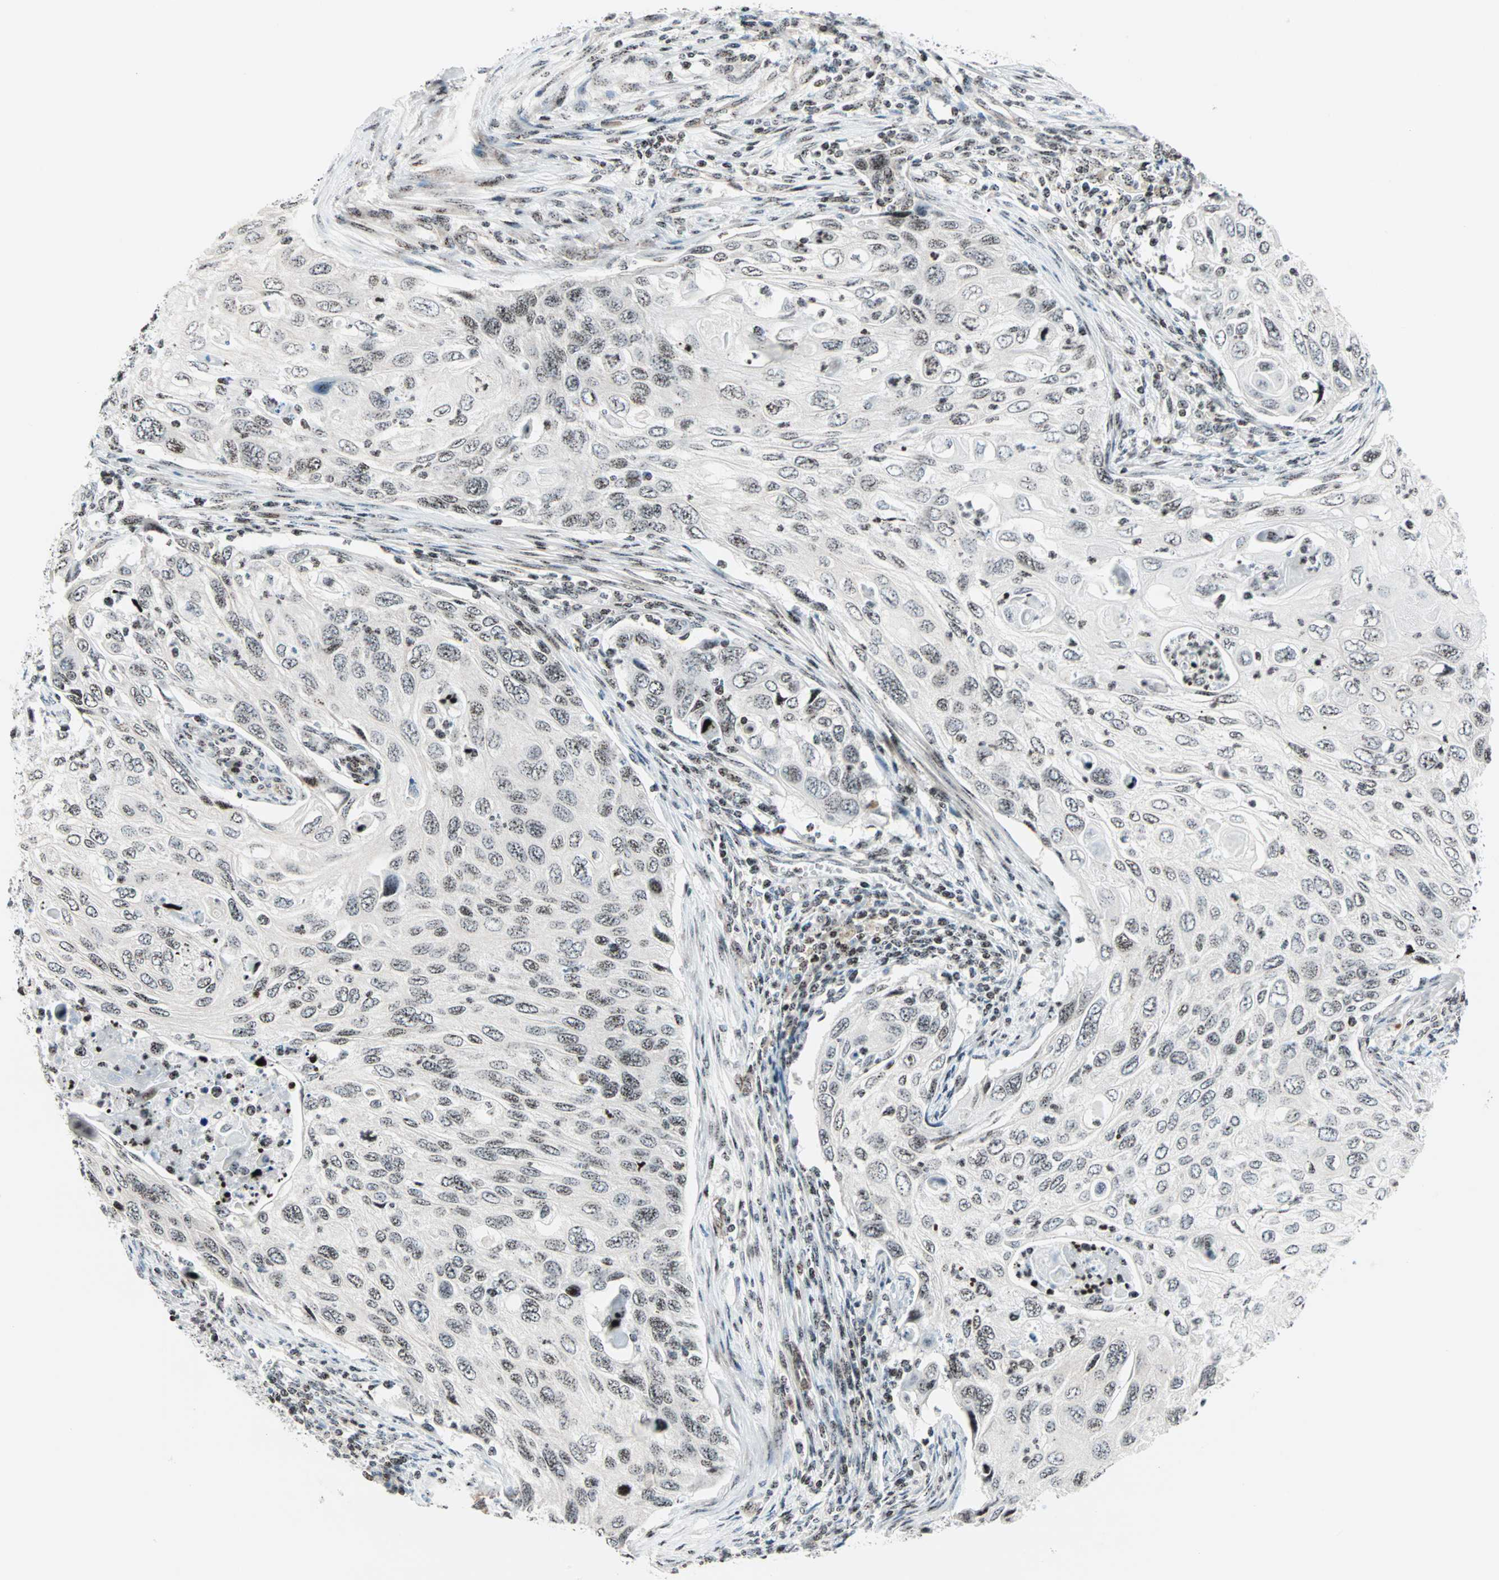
{"staining": {"intensity": "weak", "quantity": ">75%", "location": "nuclear"}, "tissue": "cervical cancer", "cell_type": "Tumor cells", "image_type": "cancer", "snomed": [{"axis": "morphology", "description": "Squamous cell carcinoma, NOS"}, {"axis": "topography", "description": "Cervix"}], "caption": "Immunohistochemical staining of human cervical cancer (squamous cell carcinoma) shows low levels of weak nuclear protein staining in approximately >75% of tumor cells.", "gene": "CENPA", "patient": {"sex": "female", "age": 70}}